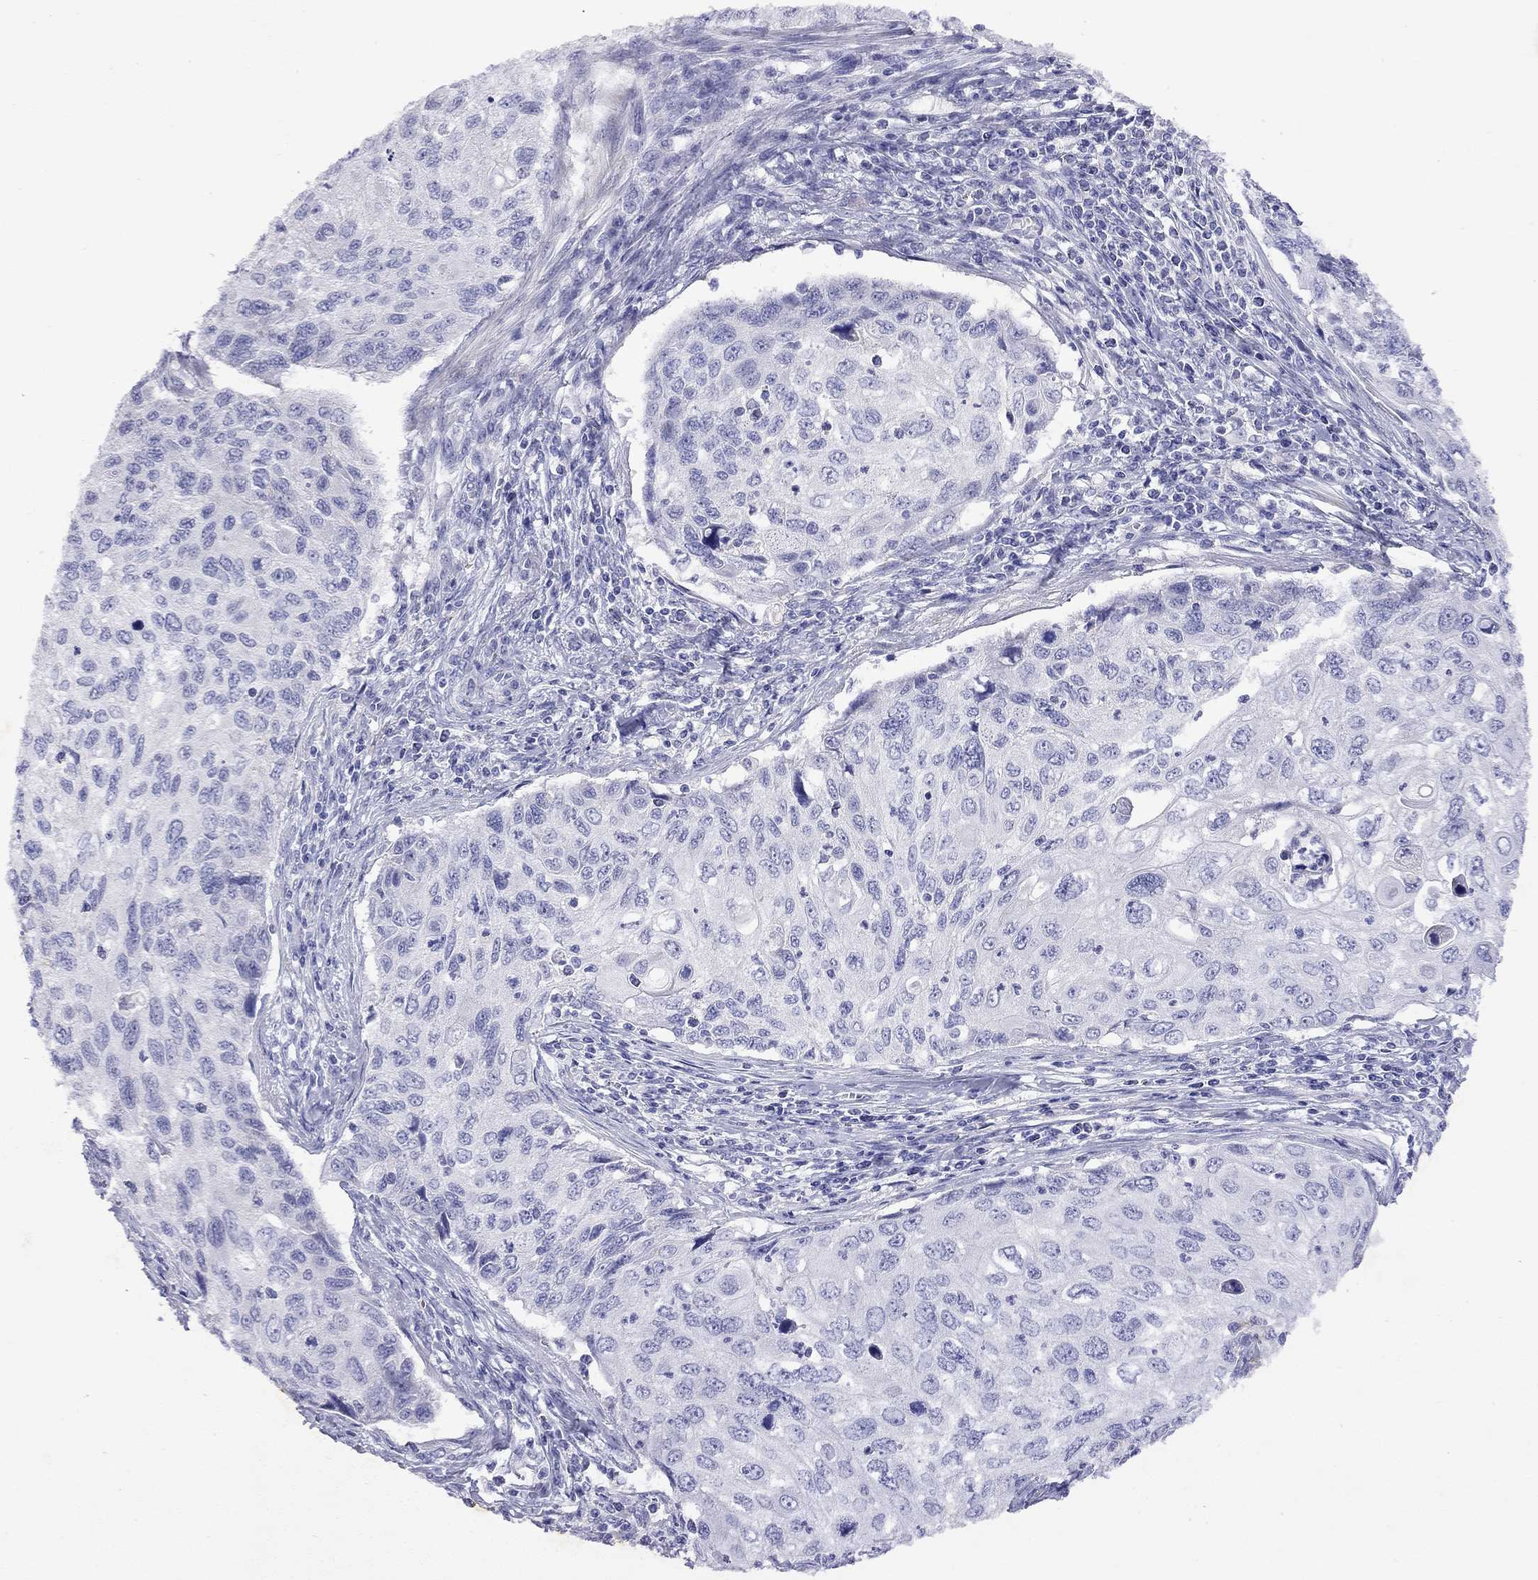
{"staining": {"intensity": "negative", "quantity": "none", "location": "none"}, "tissue": "cervical cancer", "cell_type": "Tumor cells", "image_type": "cancer", "snomed": [{"axis": "morphology", "description": "Squamous cell carcinoma, NOS"}, {"axis": "topography", "description": "Cervix"}], "caption": "Immunohistochemistry (IHC) histopathology image of human cervical squamous cell carcinoma stained for a protein (brown), which shows no positivity in tumor cells.", "gene": "GNAT3", "patient": {"sex": "female", "age": 70}}